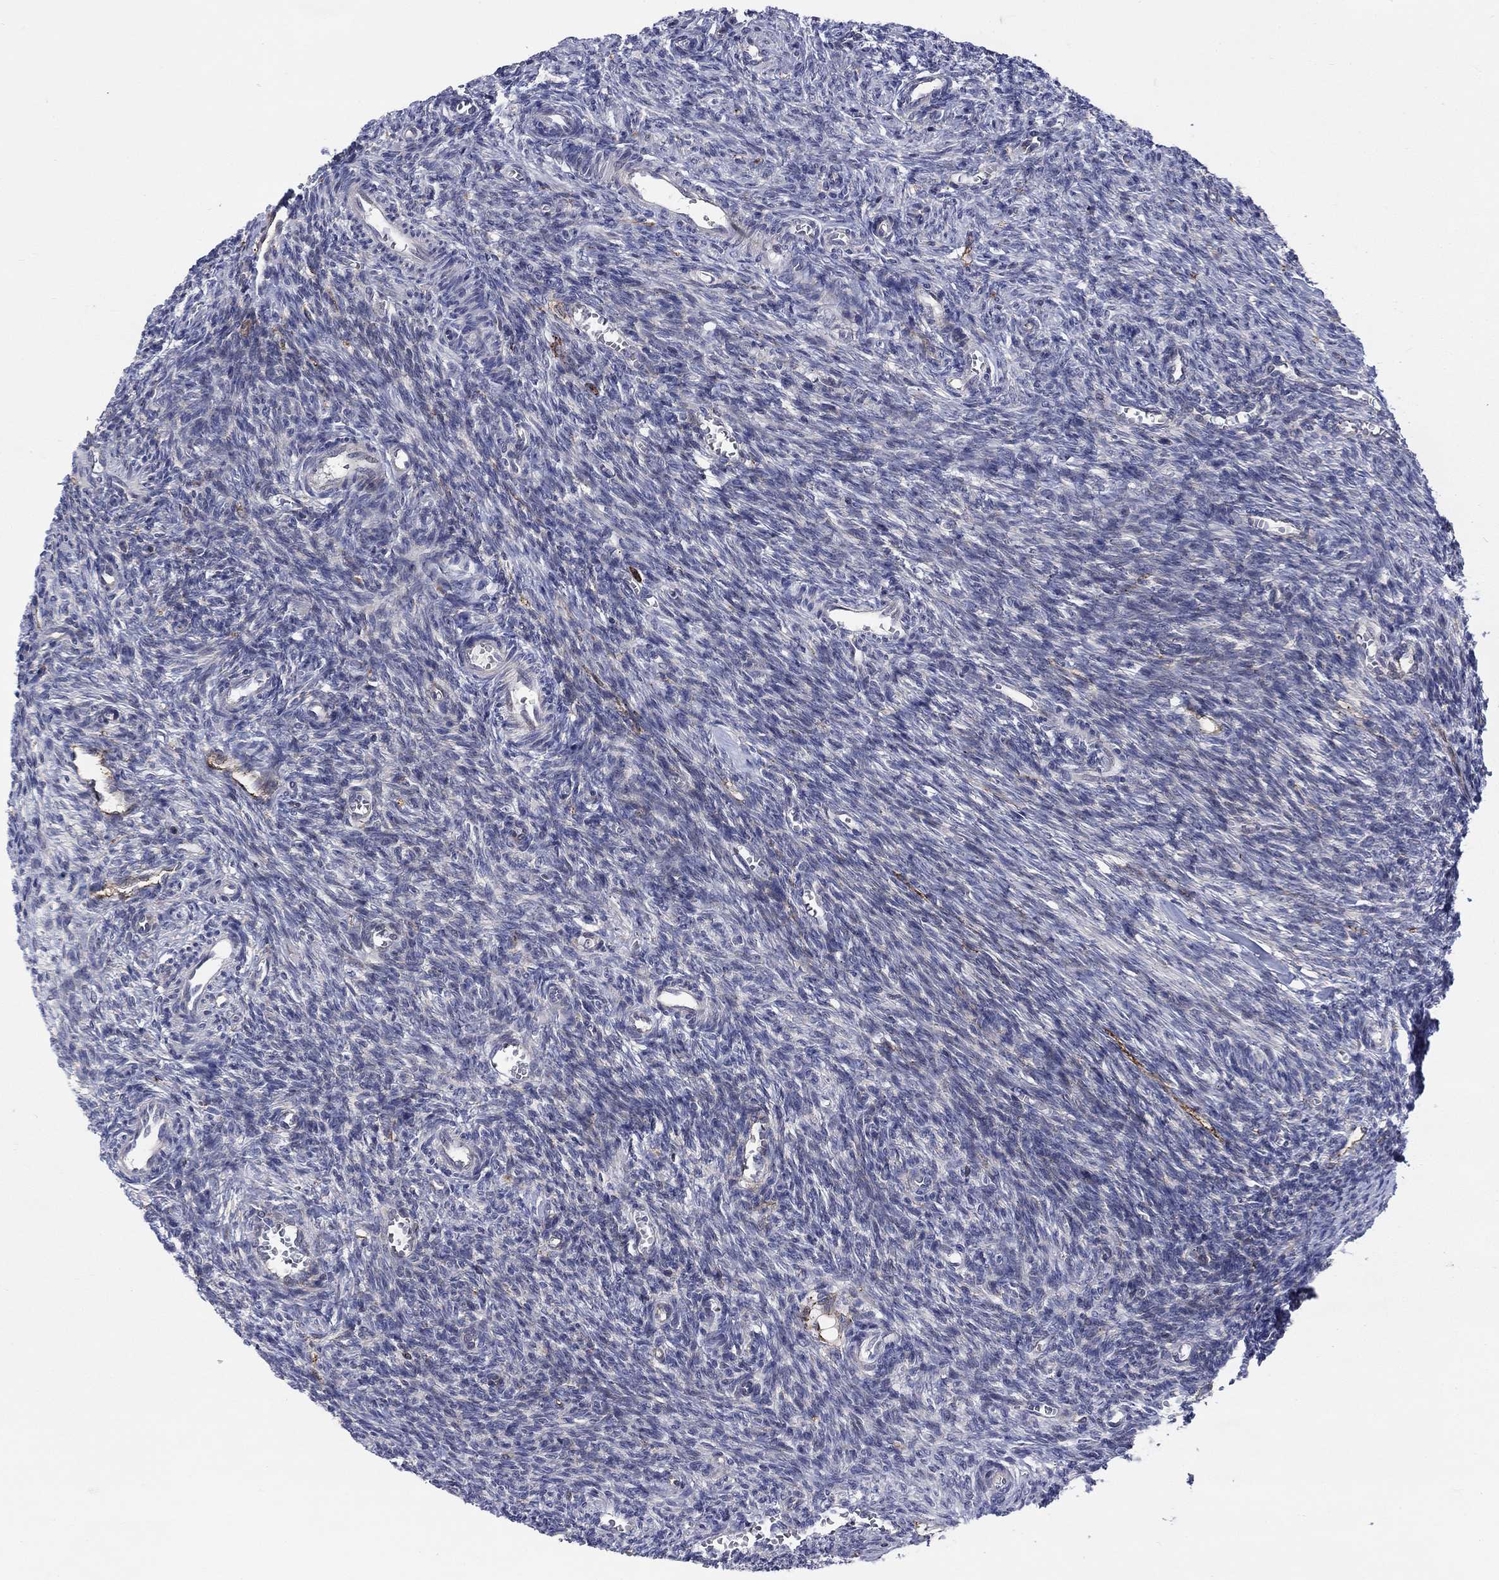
{"staining": {"intensity": "strong", "quantity": "<25%", "location": "cytoplasmic/membranous"}, "tissue": "ovary", "cell_type": "Follicle cells", "image_type": "normal", "snomed": [{"axis": "morphology", "description": "Normal tissue, NOS"}, {"axis": "topography", "description": "Ovary"}], "caption": "Approximately <25% of follicle cells in benign human ovary show strong cytoplasmic/membranous protein expression as visualized by brown immunohistochemical staining.", "gene": "SLC35F2", "patient": {"sex": "female", "age": 27}}